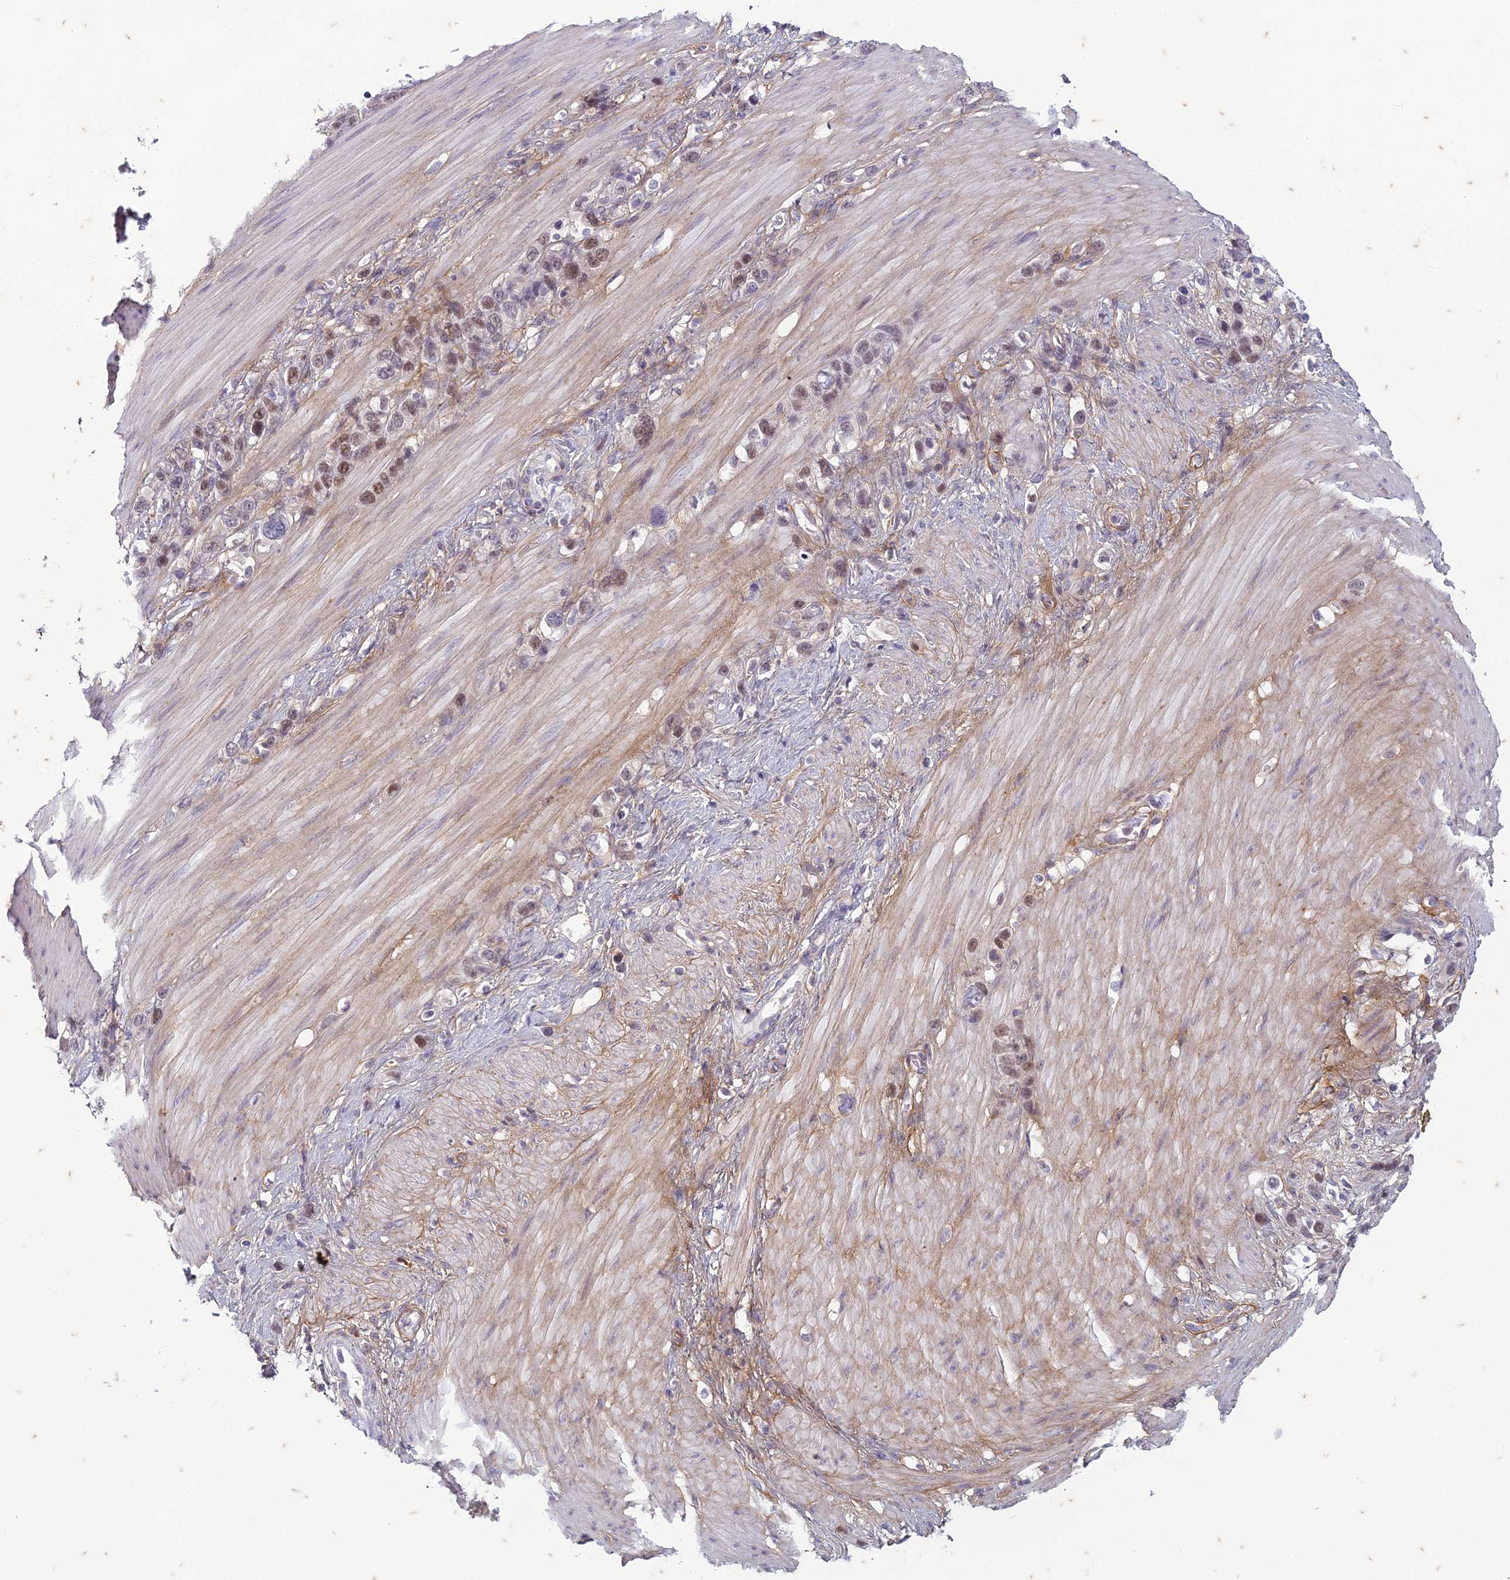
{"staining": {"intensity": "moderate", "quantity": ">75%", "location": "nuclear"}, "tissue": "stomach cancer", "cell_type": "Tumor cells", "image_type": "cancer", "snomed": [{"axis": "morphology", "description": "Adenocarcinoma, NOS"}, {"axis": "morphology", "description": "Adenocarcinoma, High grade"}, {"axis": "topography", "description": "Stomach, upper"}, {"axis": "topography", "description": "Stomach, lower"}], "caption": "Immunohistochemistry (IHC) (DAB (3,3'-diaminobenzidine)) staining of human stomach cancer (adenocarcinoma) demonstrates moderate nuclear protein positivity in about >75% of tumor cells.", "gene": "PABPN1L", "patient": {"sex": "female", "age": 65}}